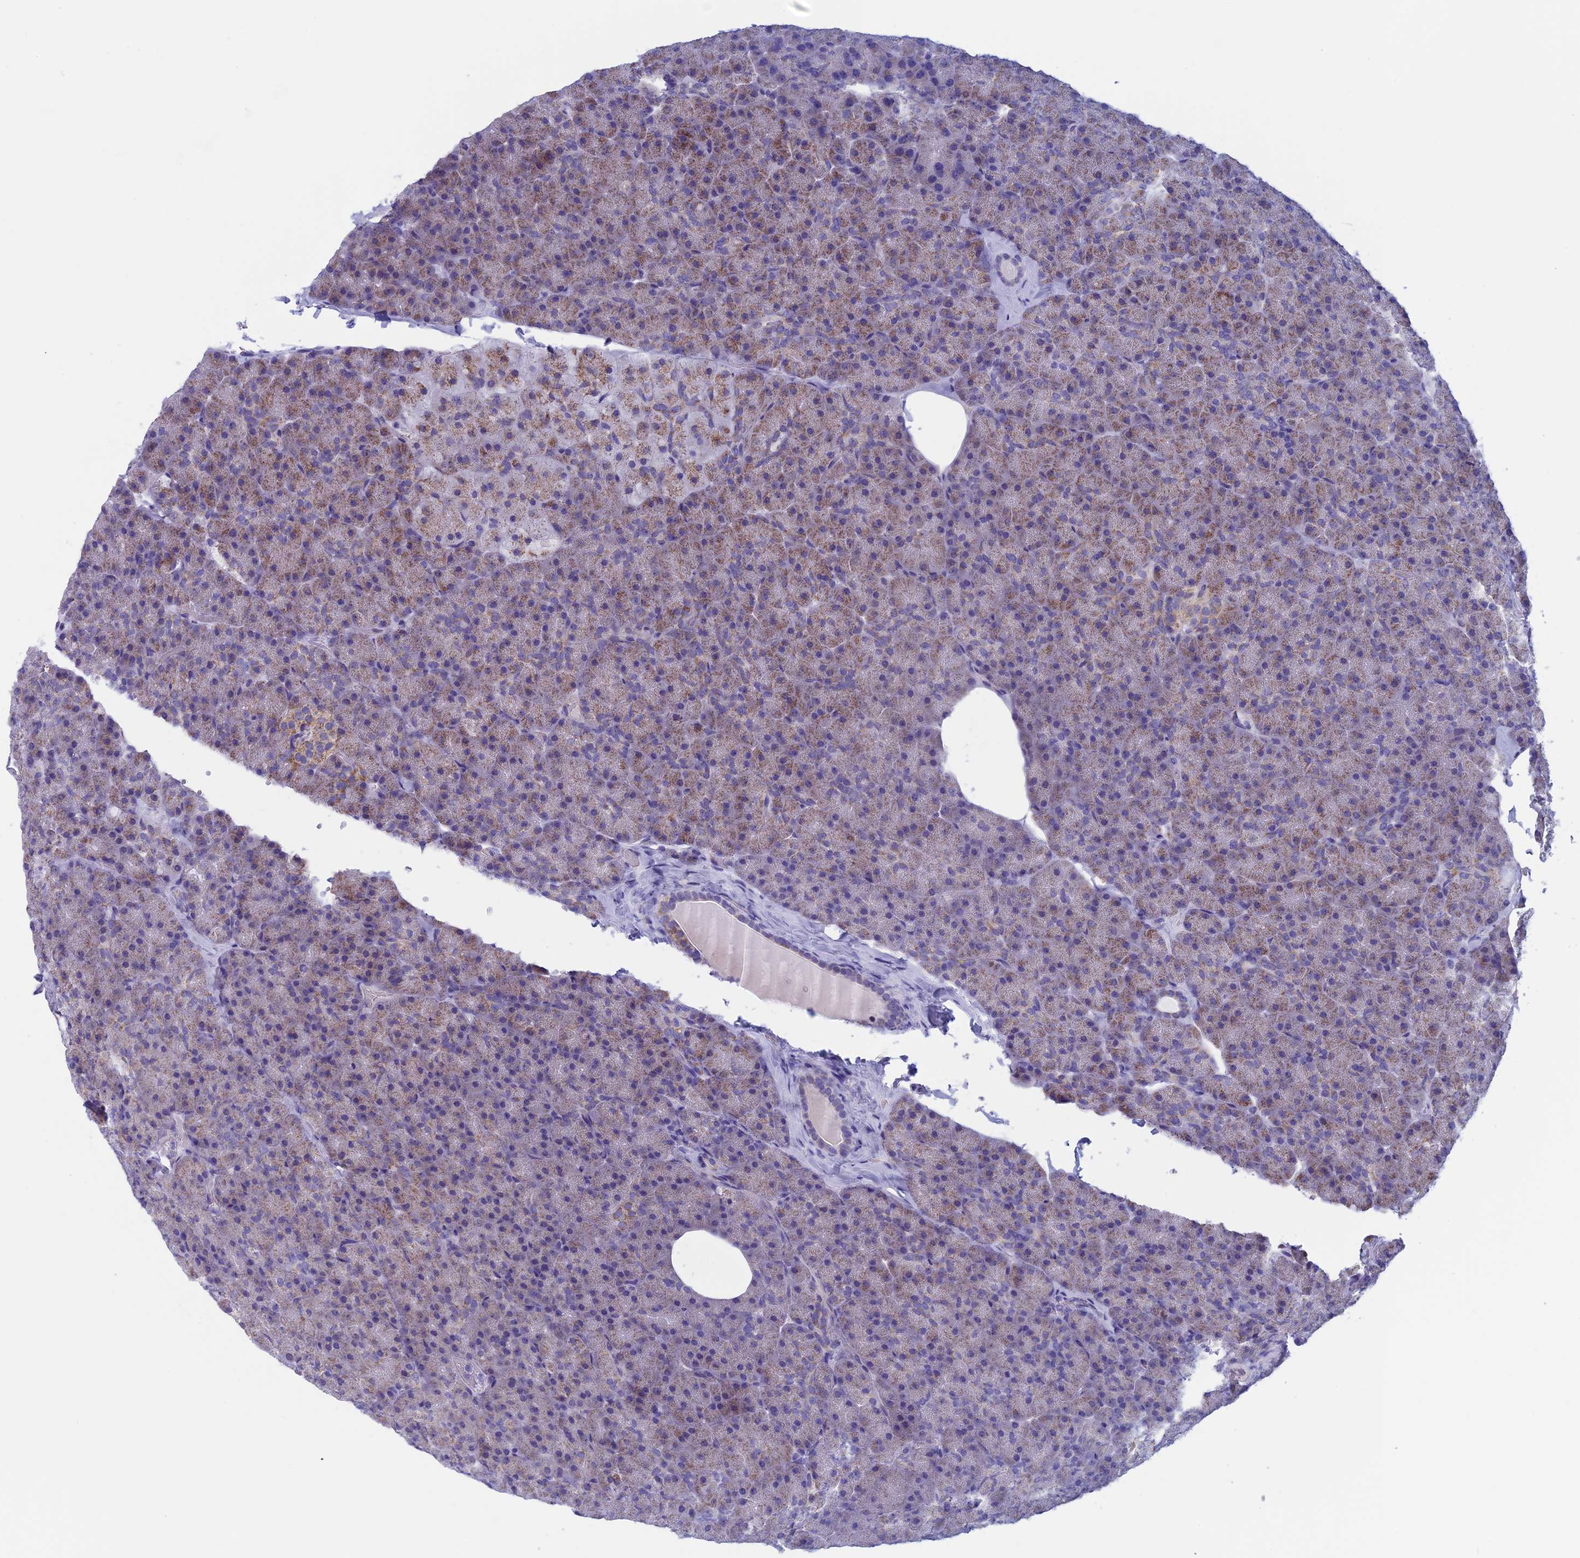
{"staining": {"intensity": "moderate", "quantity": "25%-75%", "location": "cytoplasmic/membranous"}, "tissue": "pancreas", "cell_type": "Exocrine glandular cells", "image_type": "normal", "snomed": [{"axis": "morphology", "description": "Normal tissue, NOS"}, {"axis": "topography", "description": "Pancreas"}], "caption": "Protein staining of normal pancreas demonstrates moderate cytoplasmic/membranous positivity in approximately 25%-75% of exocrine glandular cells. Using DAB (3,3'-diaminobenzidine) (brown) and hematoxylin (blue) stains, captured at high magnification using brightfield microscopy.", "gene": "NDUFB9", "patient": {"sex": "male", "age": 36}}